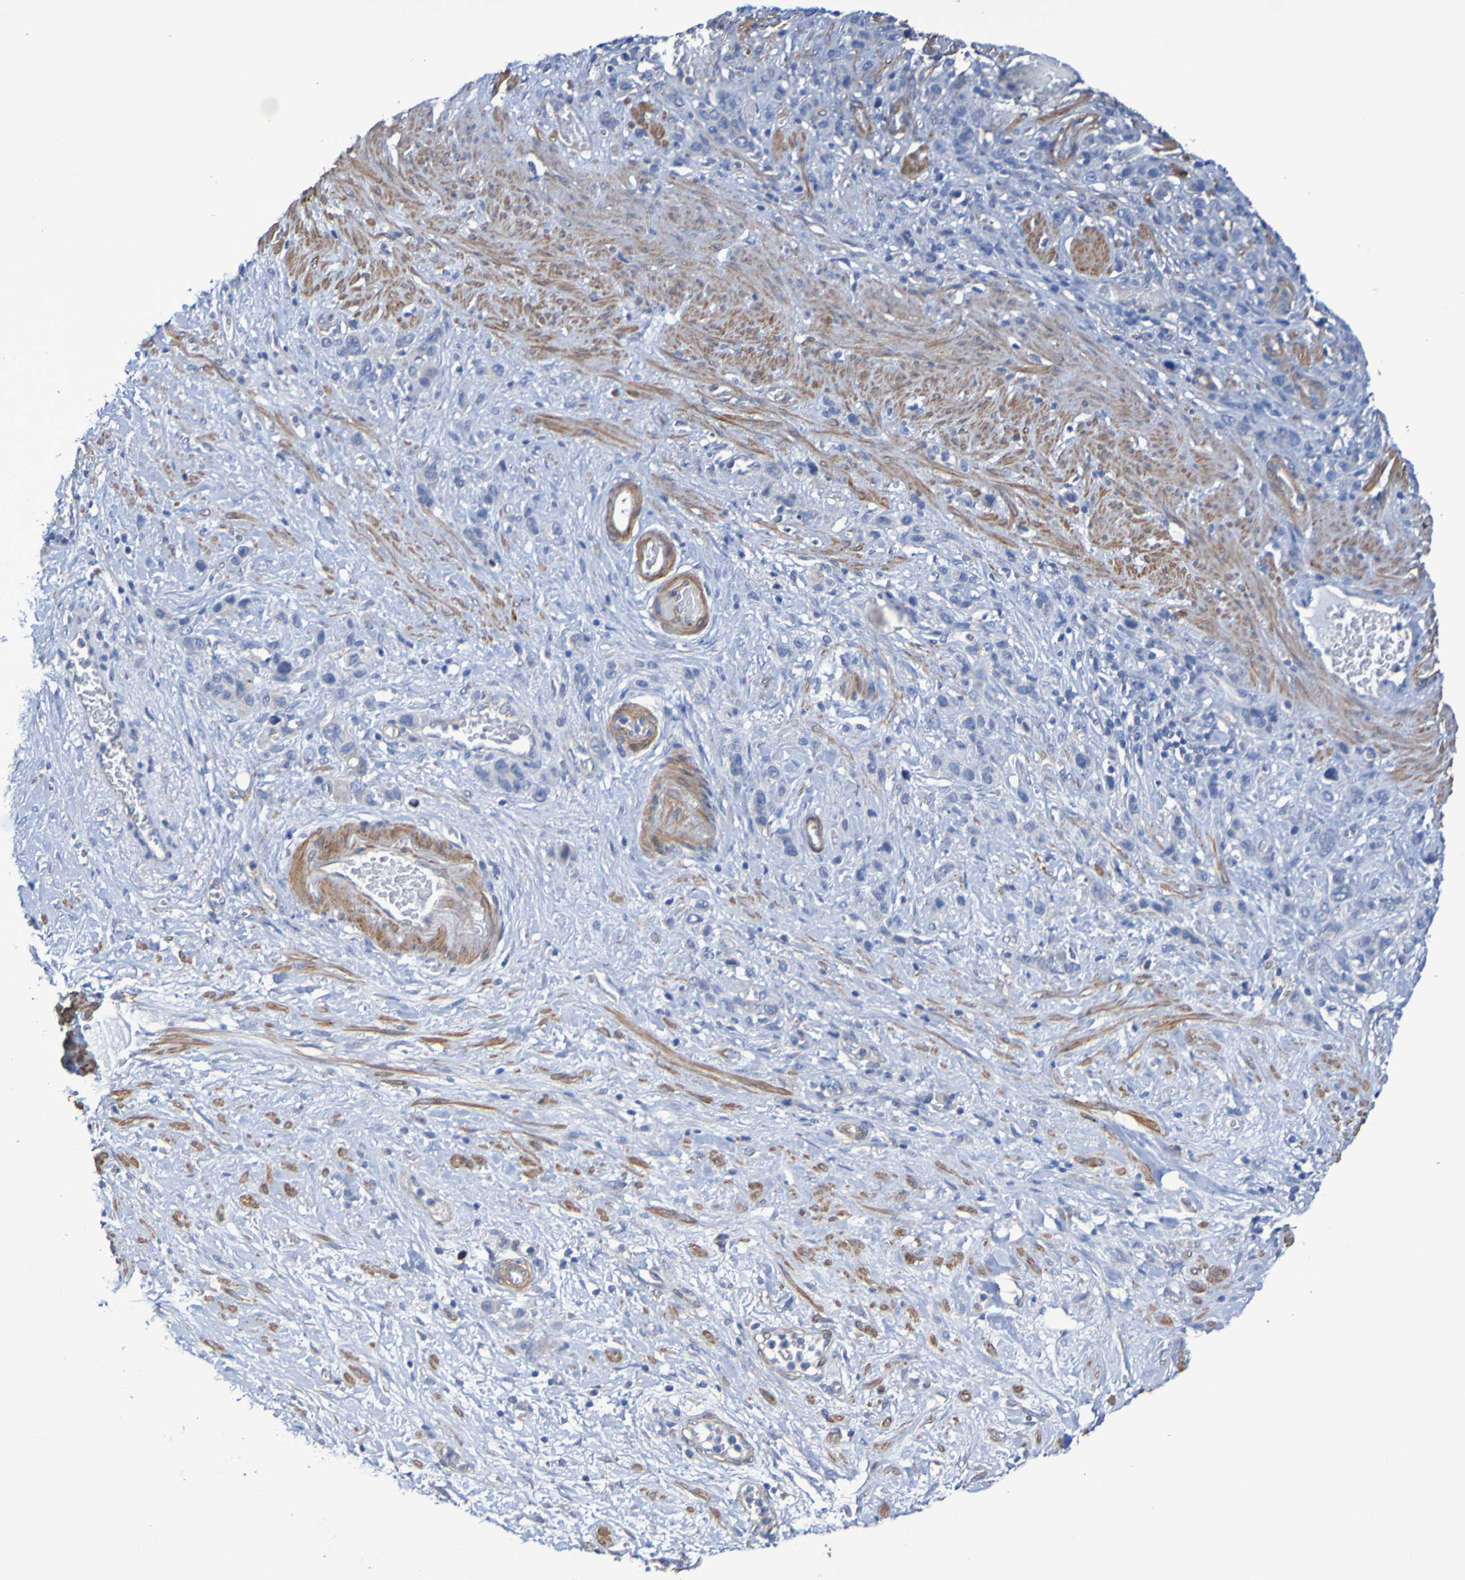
{"staining": {"intensity": "moderate", "quantity": "<25%", "location": "cytoplasmic/membranous"}, "tissue": "stomach cancer", "cell_type": "Tumor cells", "image_type": "cancer", "snomed": [{"axis": "morphology", "description": "Adenocarcinoma, NOS"}, {"axis": "morphology", "description": "Adenocarcinoma, High grade"}, {"axis": "topography", "description": "Stomach, upper"}, {"axis": "topography", "description": "Stomach, lower"}], "caption": "Protein staining of stomach cancer (adenocarcinoma (high-grade)) tissue shows moderate cytoplasmic/membranous staining in approximately <25% of tumor cells.", "gene": "SRPRB", "patient": {"sex": "female", "age": 65}}